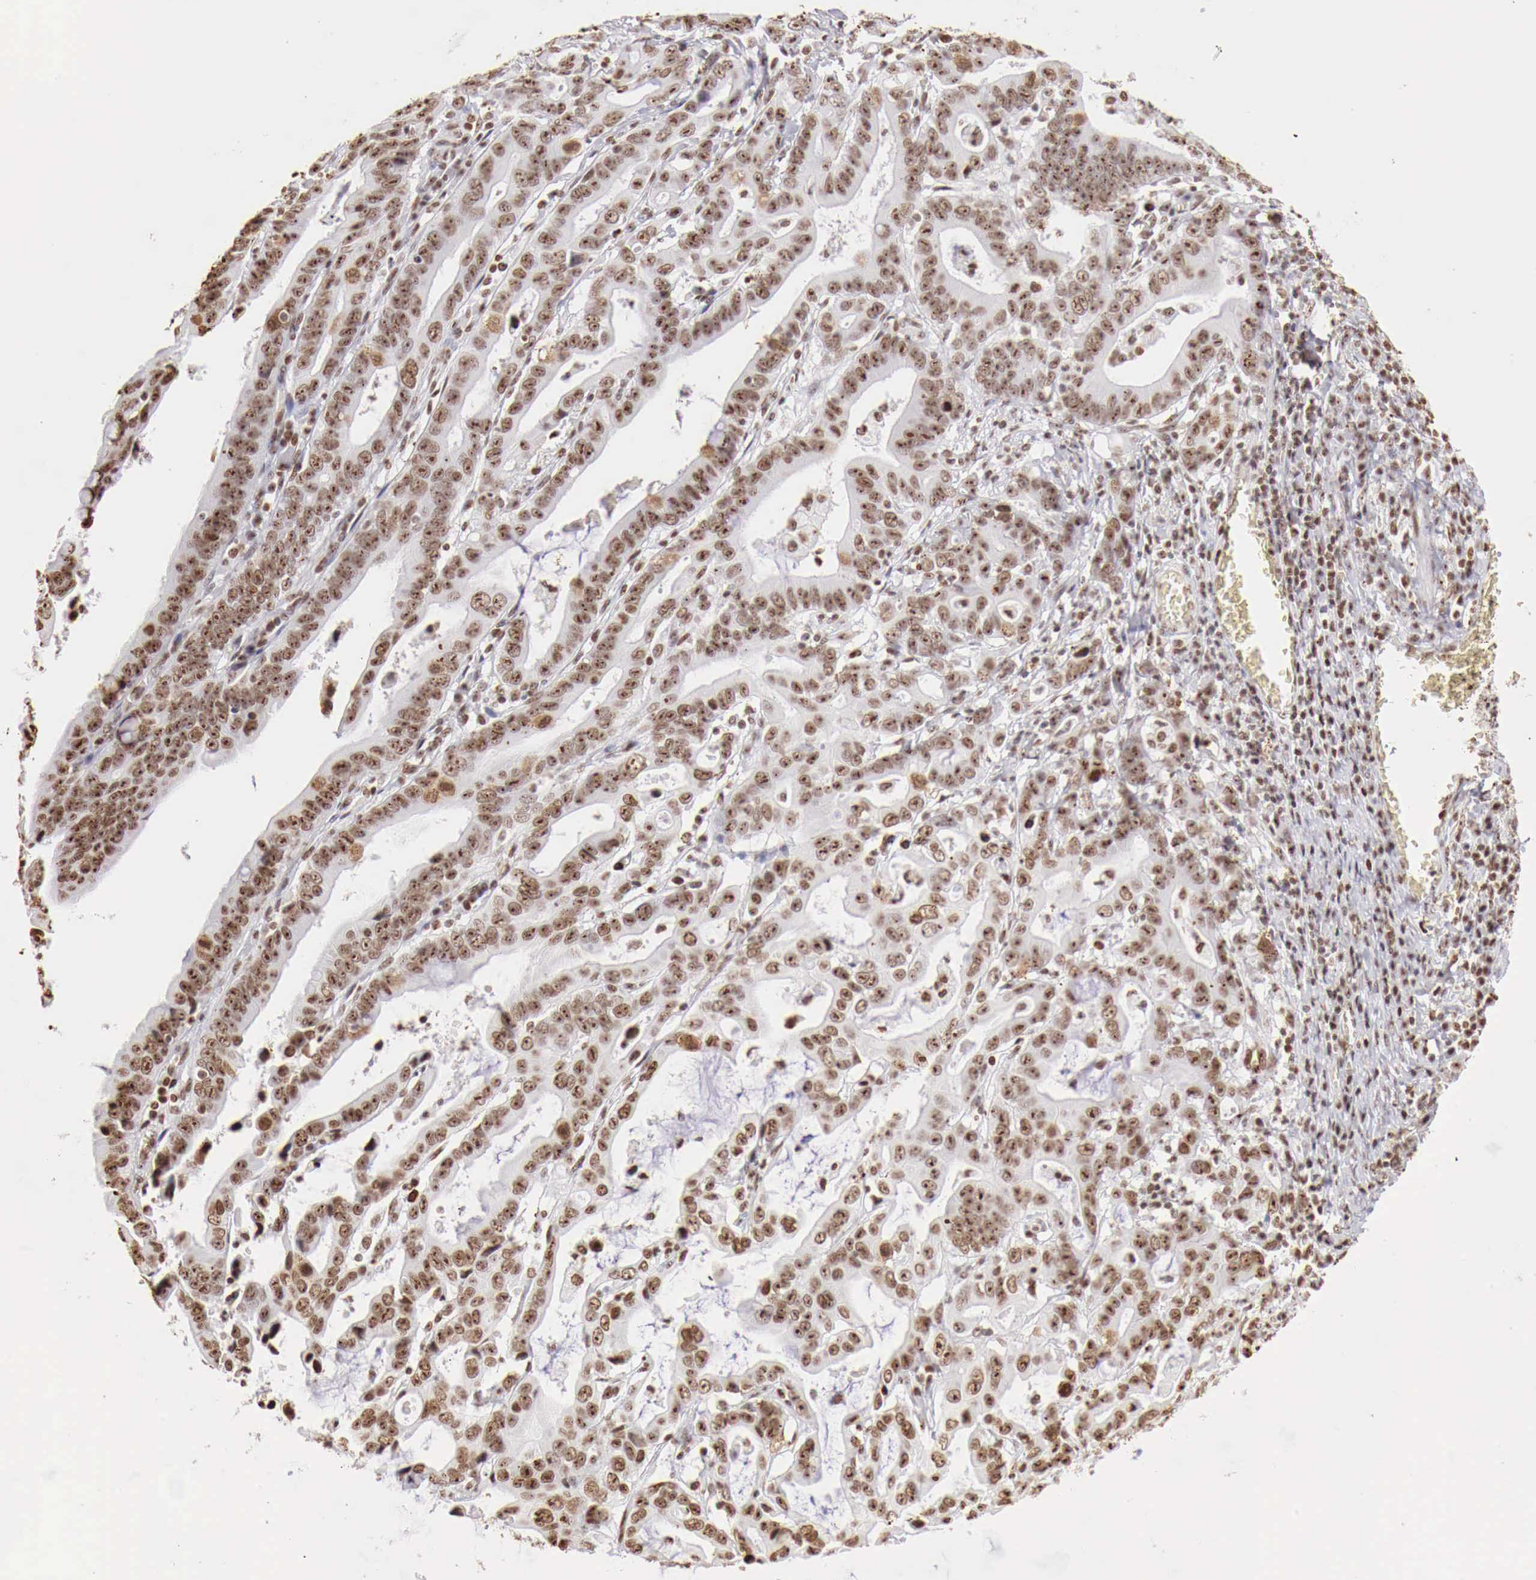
{"staining": {"intensity": "strong", "quantity": ">75%", "location": "nuclear"}, "tissue": "stomach cancer", "cell_type": "Tumor cells", "image_type": "cancer", "snomed": [{"axis": "morphology", "description": "Adenocarcinoma, NOS"}, {"axis": "topography", "description": "Stomach, upper"}], "caption": "Adenocarcinoma (stomach) stained with a brown dye reveals strong nuclear positive expression in about >75% of tumor cells.", "gene": "DKC1", "patient": {"sex": "male", "age": 63}}